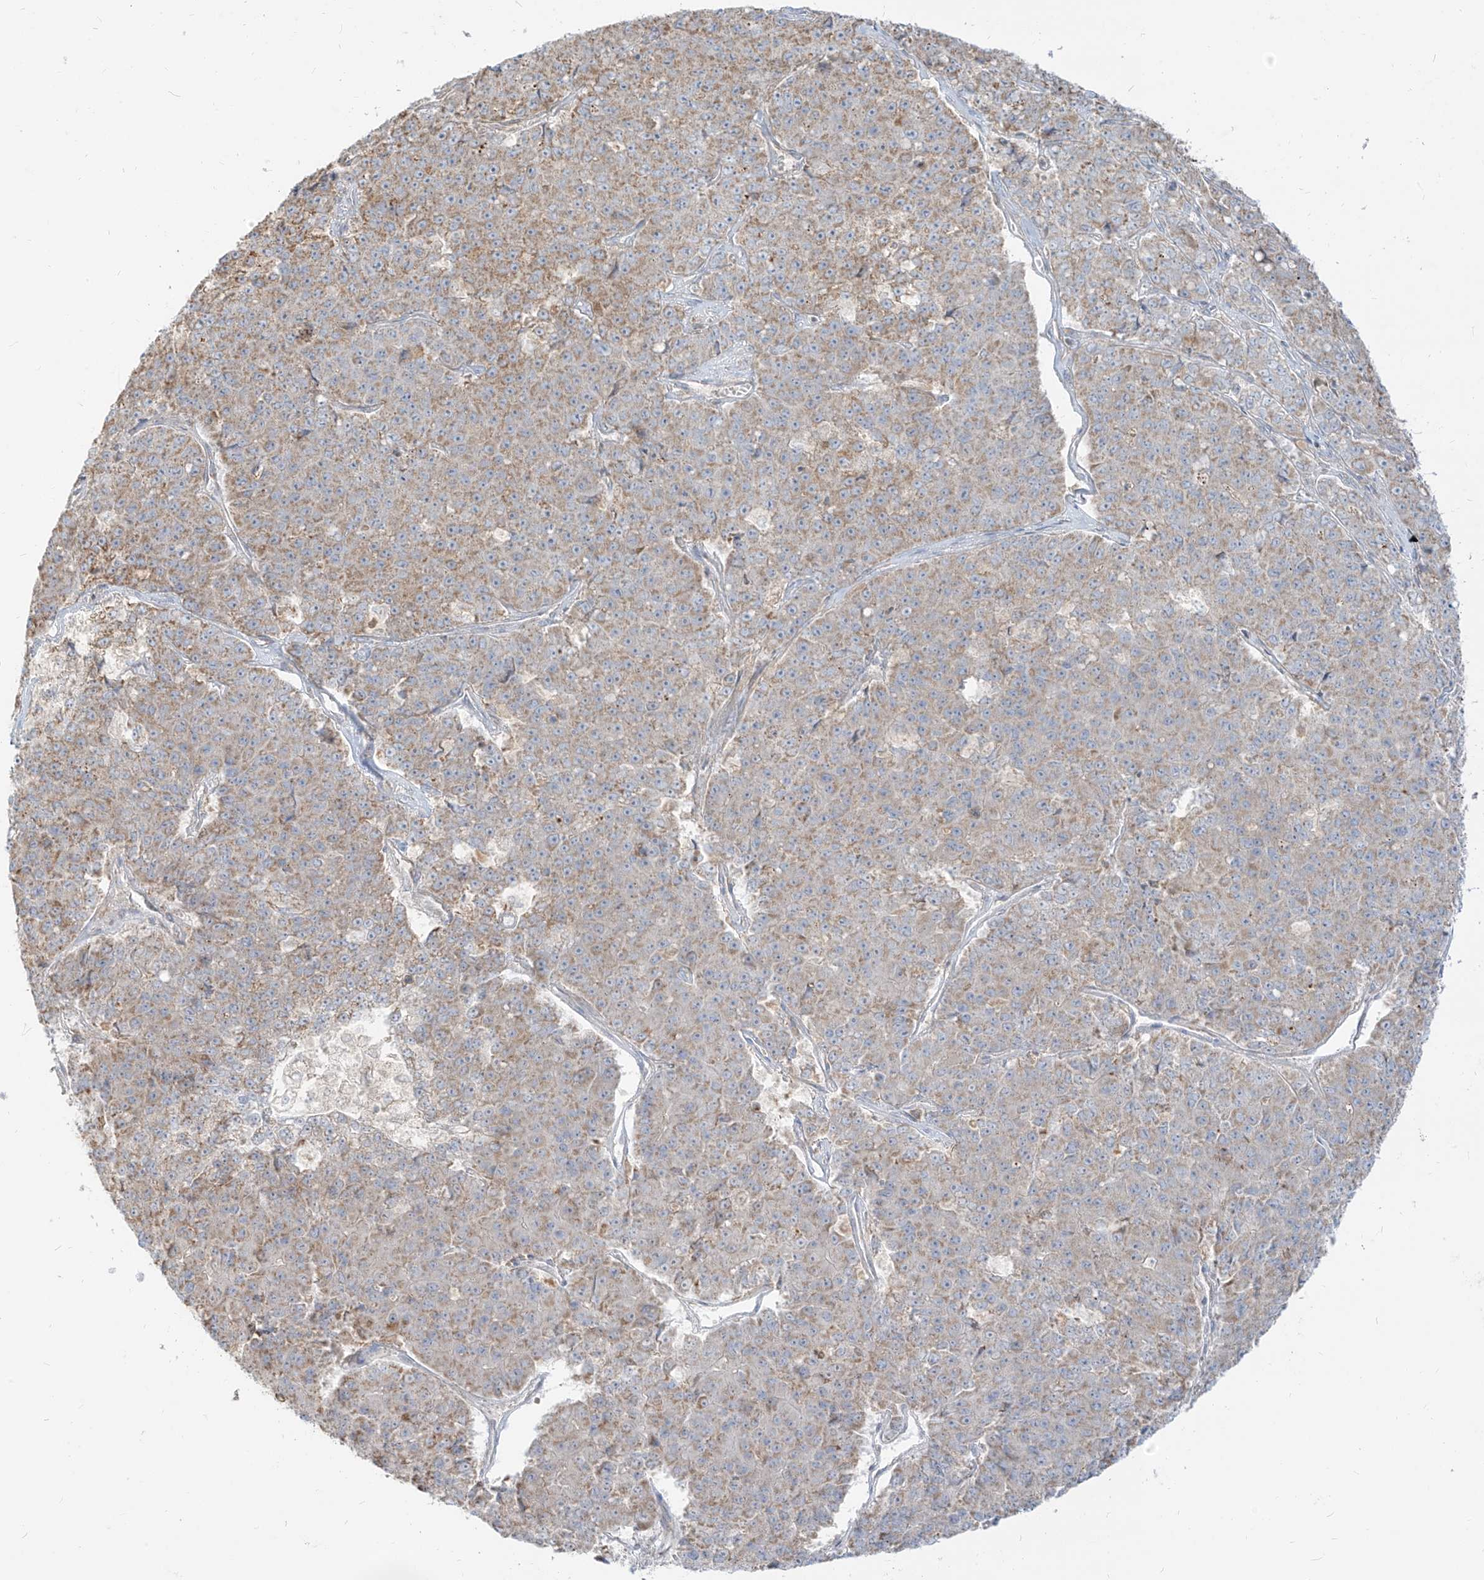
{"staining": {"intensity": "moderate", "quantity": ">75%", "location": "cytoplasmic/membranous"}, "tissue": "pancreatic cancer", "cell_type": "Tumor cells", "image_type": "cancer", "snomed": [{"axis": "morphology", "description": "Adenocarcinoma, NOS"}, {"axis": "topography", "description": "Pancreas"}], "caption": "Tumor cells show medium levels of moderate cytoplasmic/membranous staining in about >75% of cells in human adenocarcinoma (pancreatic).", "gene": "ZIM3", "patient": {"sex": "male", "age": 50}}